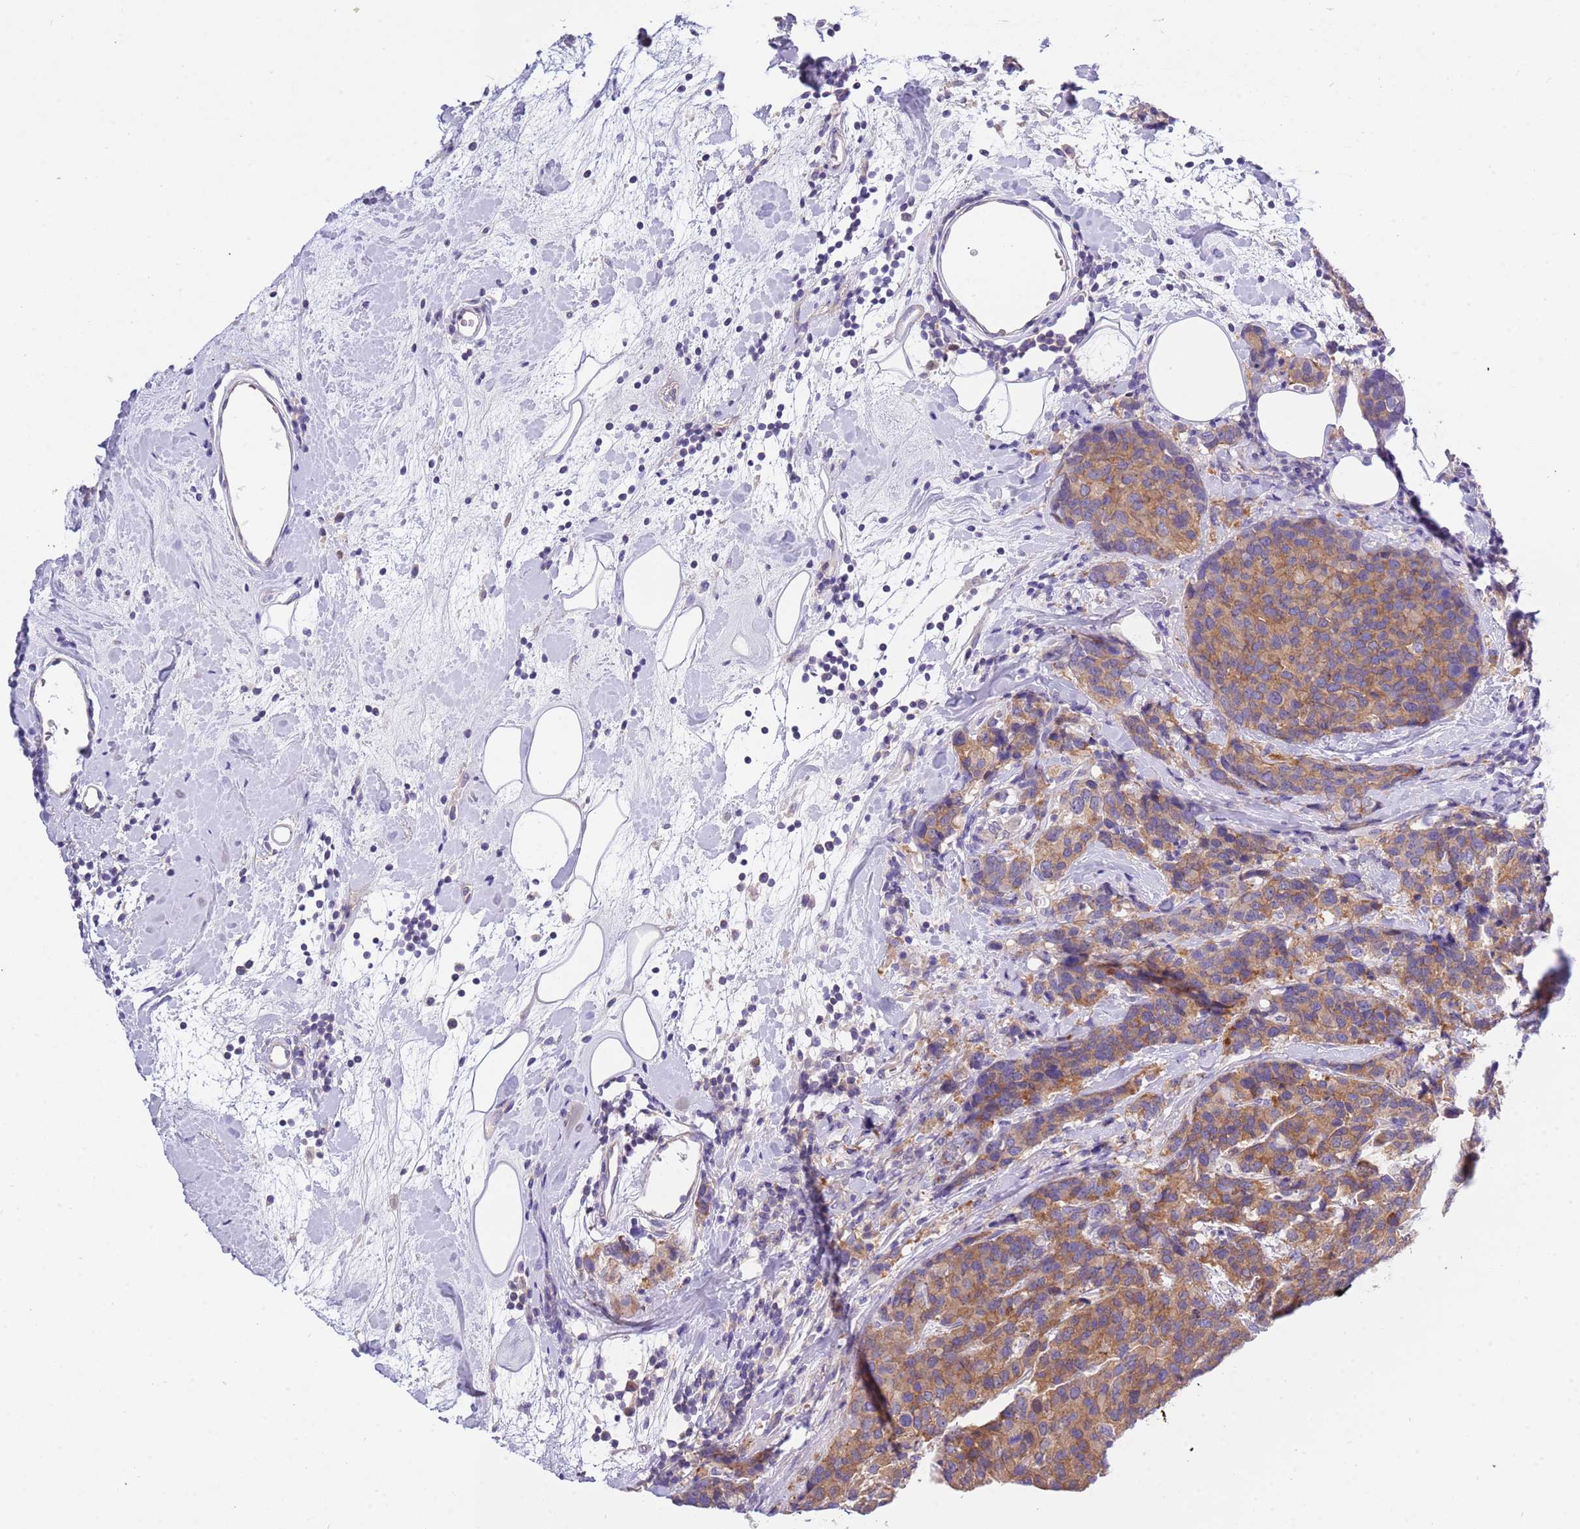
{"staining": {"intensity": "moderate", "quantity": ">75%", "location": "cytoplasmic/membranous"}, "tissue": "breast cancer", "cell_type": "Tumor cells", "image_type": "cancer", "snomed": [{"axis": "morphology", "description": "Lobular carcinoma"}, {"axis": "topography", "description": "Breast"}], "caption": "IHC (DAB) staining of breast lobular carcinoma displays moderate cytoplasmic/membranous protein positivity in approximately >75% of tumor cells. The protein is shown in brown color, while the nuclei are stained blue.", "gene": "STIP1", "patient": {"sex": "female", "age": 59}}